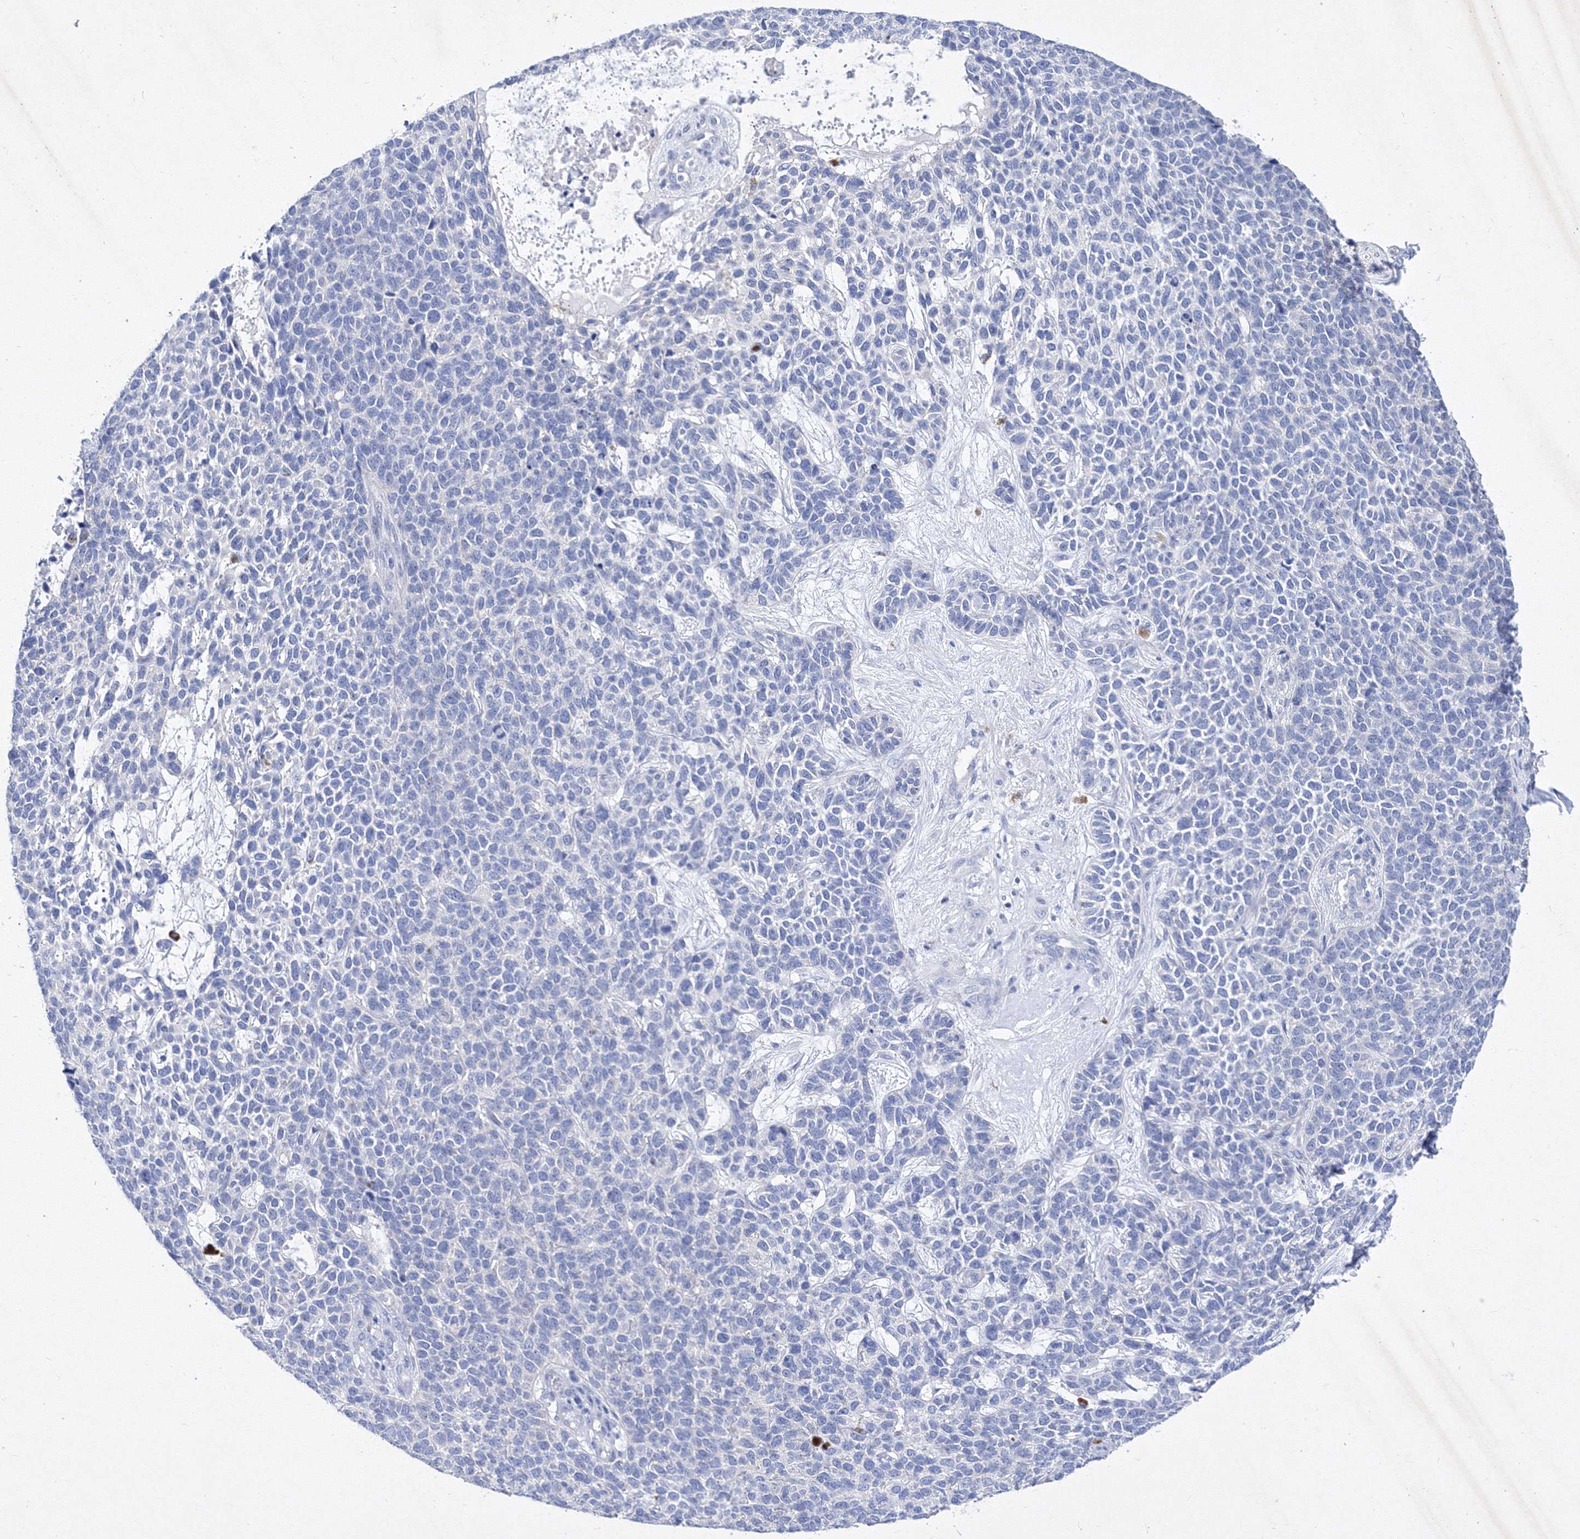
{"staining": {"intensity": "negative", "quantity": "none", "location": "none"}, "tissue": "skin cancer", "cell_type": "Tumor cells", "image_type": "cancer", "snomed": [{"axis": "morphology", "description": "Basal cell carcinoma"}, {"axis": "topography", "description": "Skin"}], "caption": "IHC image of neoplastic tissue: basal cell carcinoma (skin) stained with DAB reveals no significant protein staining in tumor cells.", "gene": "GPN1", "patient": {"sex": "female", "age": 84}}